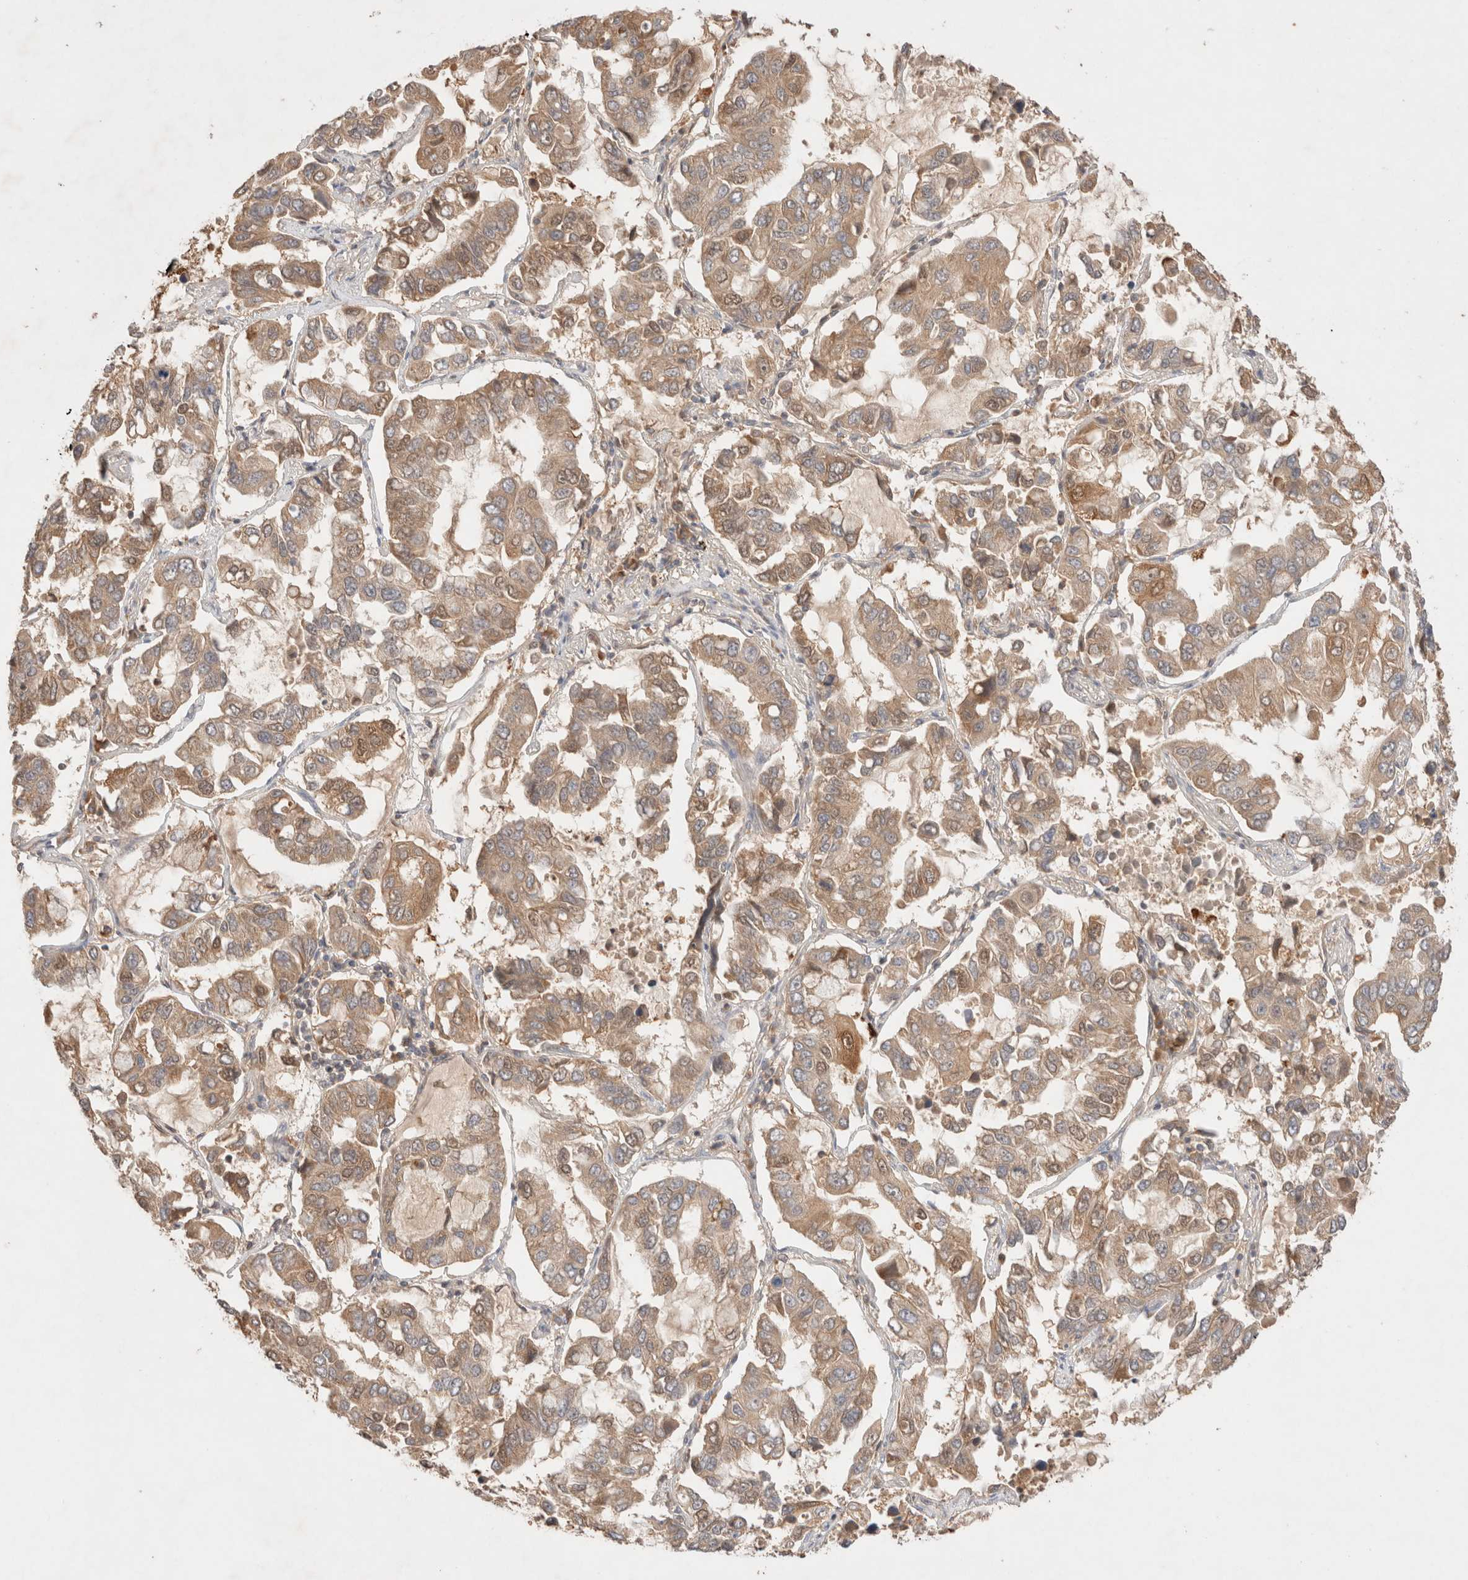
{"staining": {"intensity": "weak", "quantity": ">75%", "location": "cytoplasmic/membranous"}, "tissue": "lung cancer", "cell_type": "Tumor cells", "image_type": "cancer", "snomed": [{"axis": "morphology", "description": "Adenocarcinoma, NOS"}, {"axis": "topography", "description": "Lung"}], "caption": "Lung adenocarcinoma stained with IHC exhibits weak cytoplasmic/membranous expression in approximately >75% of tumor cells.", "gene": "CARNMT1", "patient": {"sex": "male", "age": 64}}